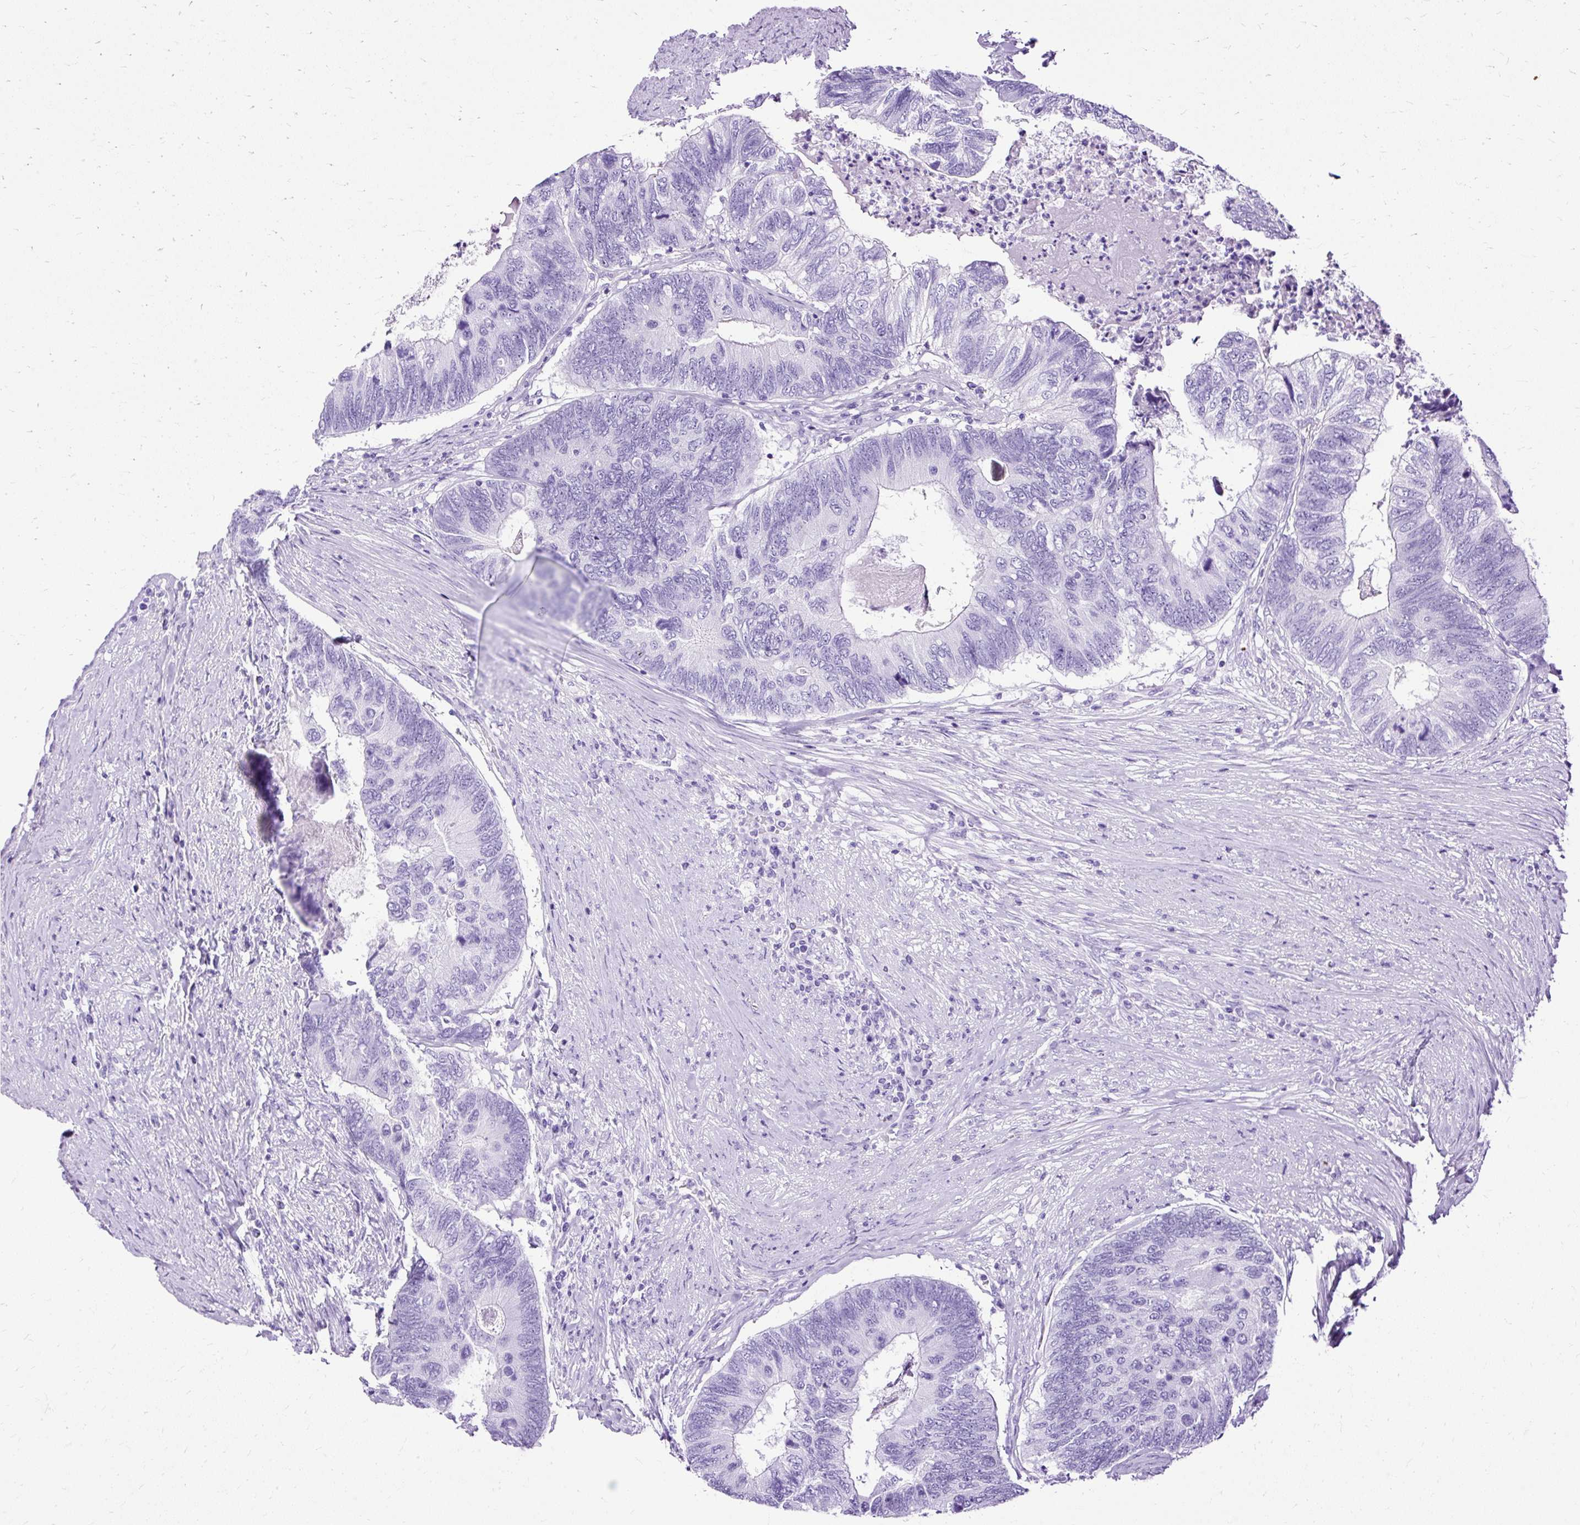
{"staining": {"intensity": "negative", "quantity": "none", "location": "none"}, "tissue": "colorectal cancer", "cell_type": "Tumor cells", "image_type": "cancer", "snomed": [{"axis": "morphology", "description": "Adenocarcinoma, NOS"}, {"axis": "topography", "description": "Colon"}], "caption": "An image of human colorectal adenocarcinoma is negative for staining in tumor cells. (DAB (3,3'-diaminobenzidine) IHC with hematoxylin counter stain).", "gene": "SLC8A2", "patient": {"sex": "female", "age": 67}}